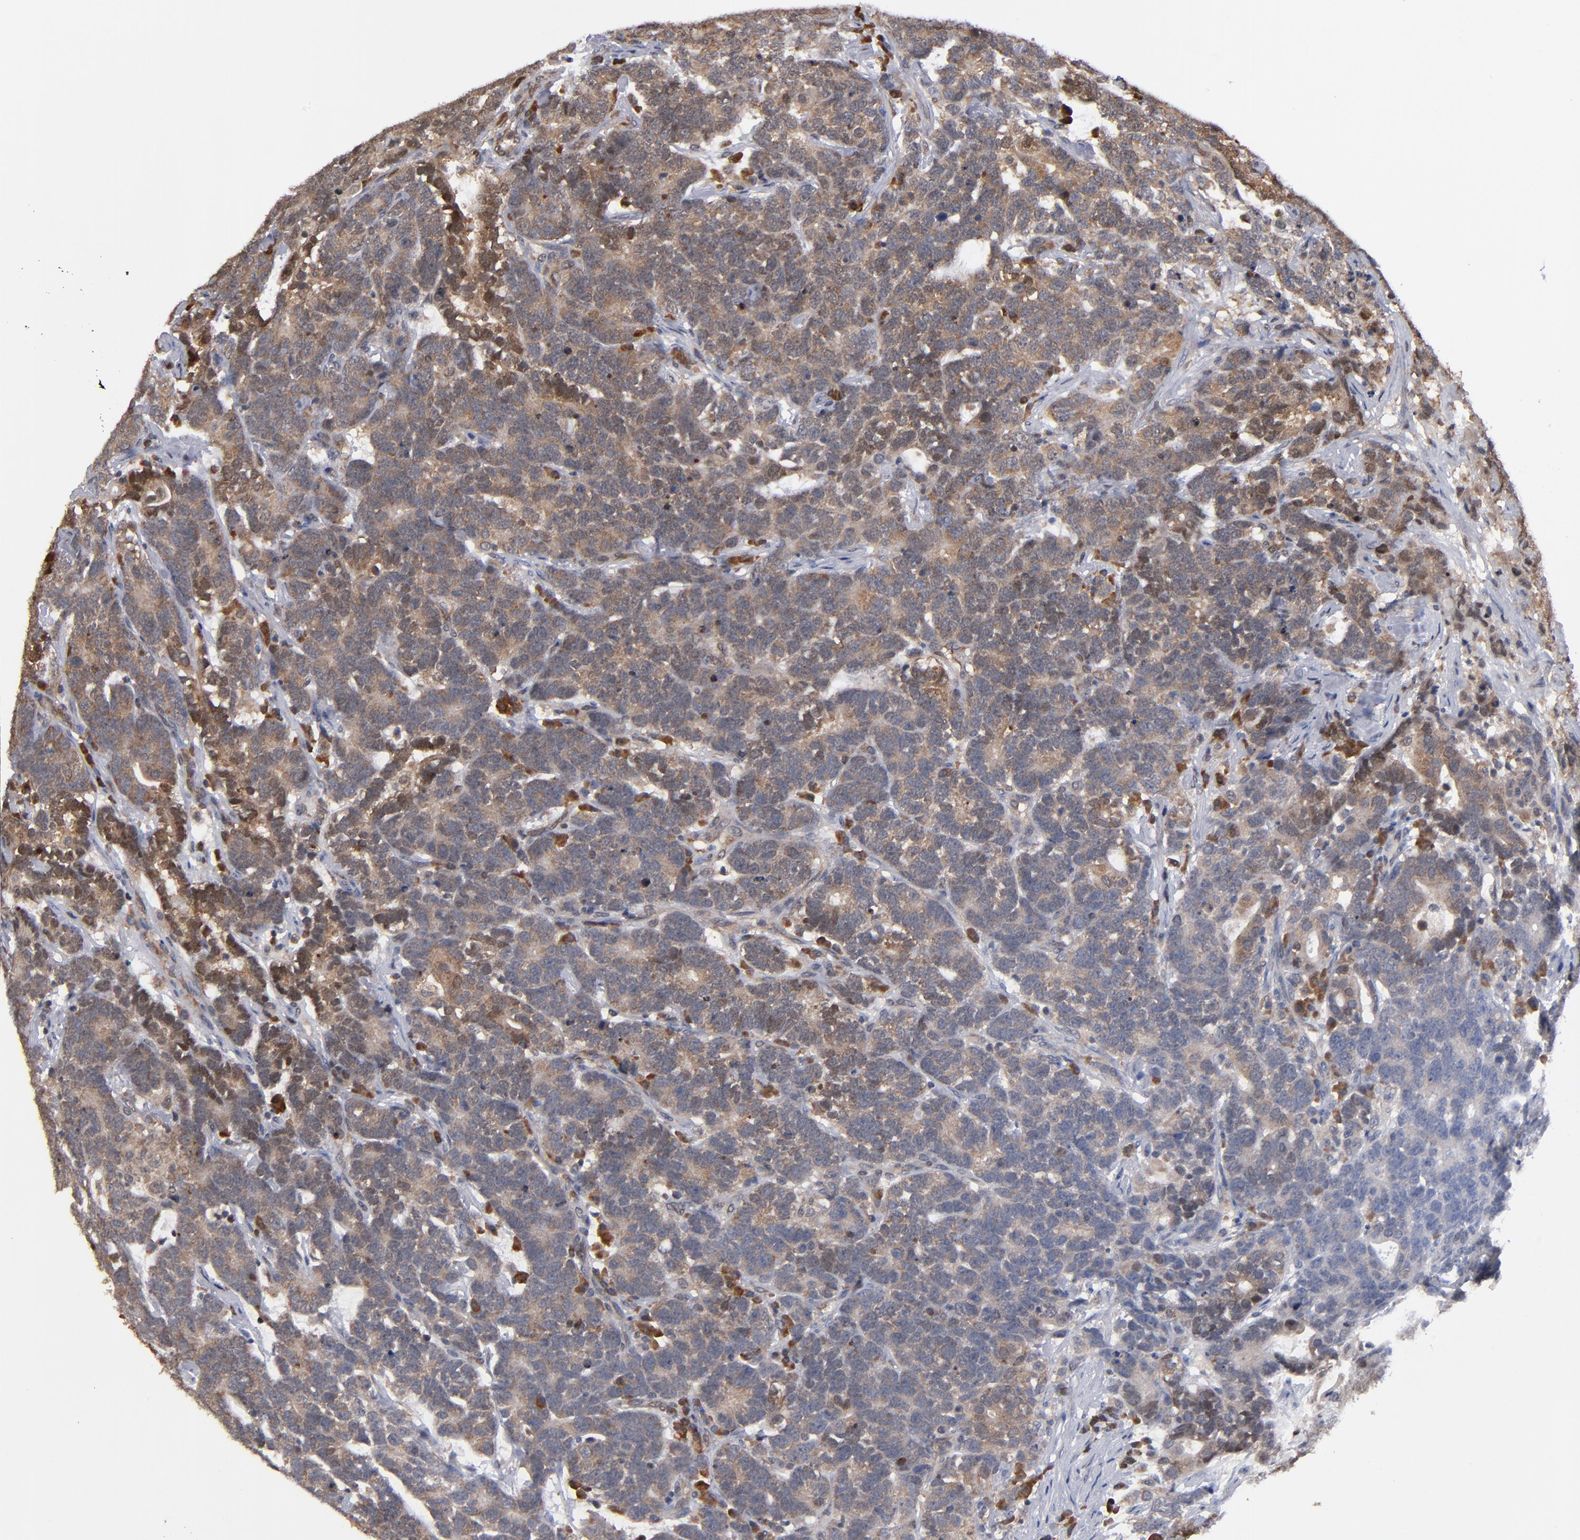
{"staining": {"intensity": "moderate", "quantity": "25%-75%", "location": "cytoplasmic/membranous"}, "tissue": "testis cancer", "cell_type": "Tumor cells", "image_type": "cancer", "snomed": [{"axis": "morphology", "description": "Carcinoma, Embryonal, NOS"}, {"axis": "topography", "description": "Testis"}], "caption": "Testis embryonal carcinoma stained with DAB (3,3'-diaminobenzidine) immunohistochemistry shows medium levels of moderate cytoplasmic/membranous positivity in about 25%-75% of tumor cells.", "gene": "ALG13", "patient": {"sex": "male", "age": 26}}